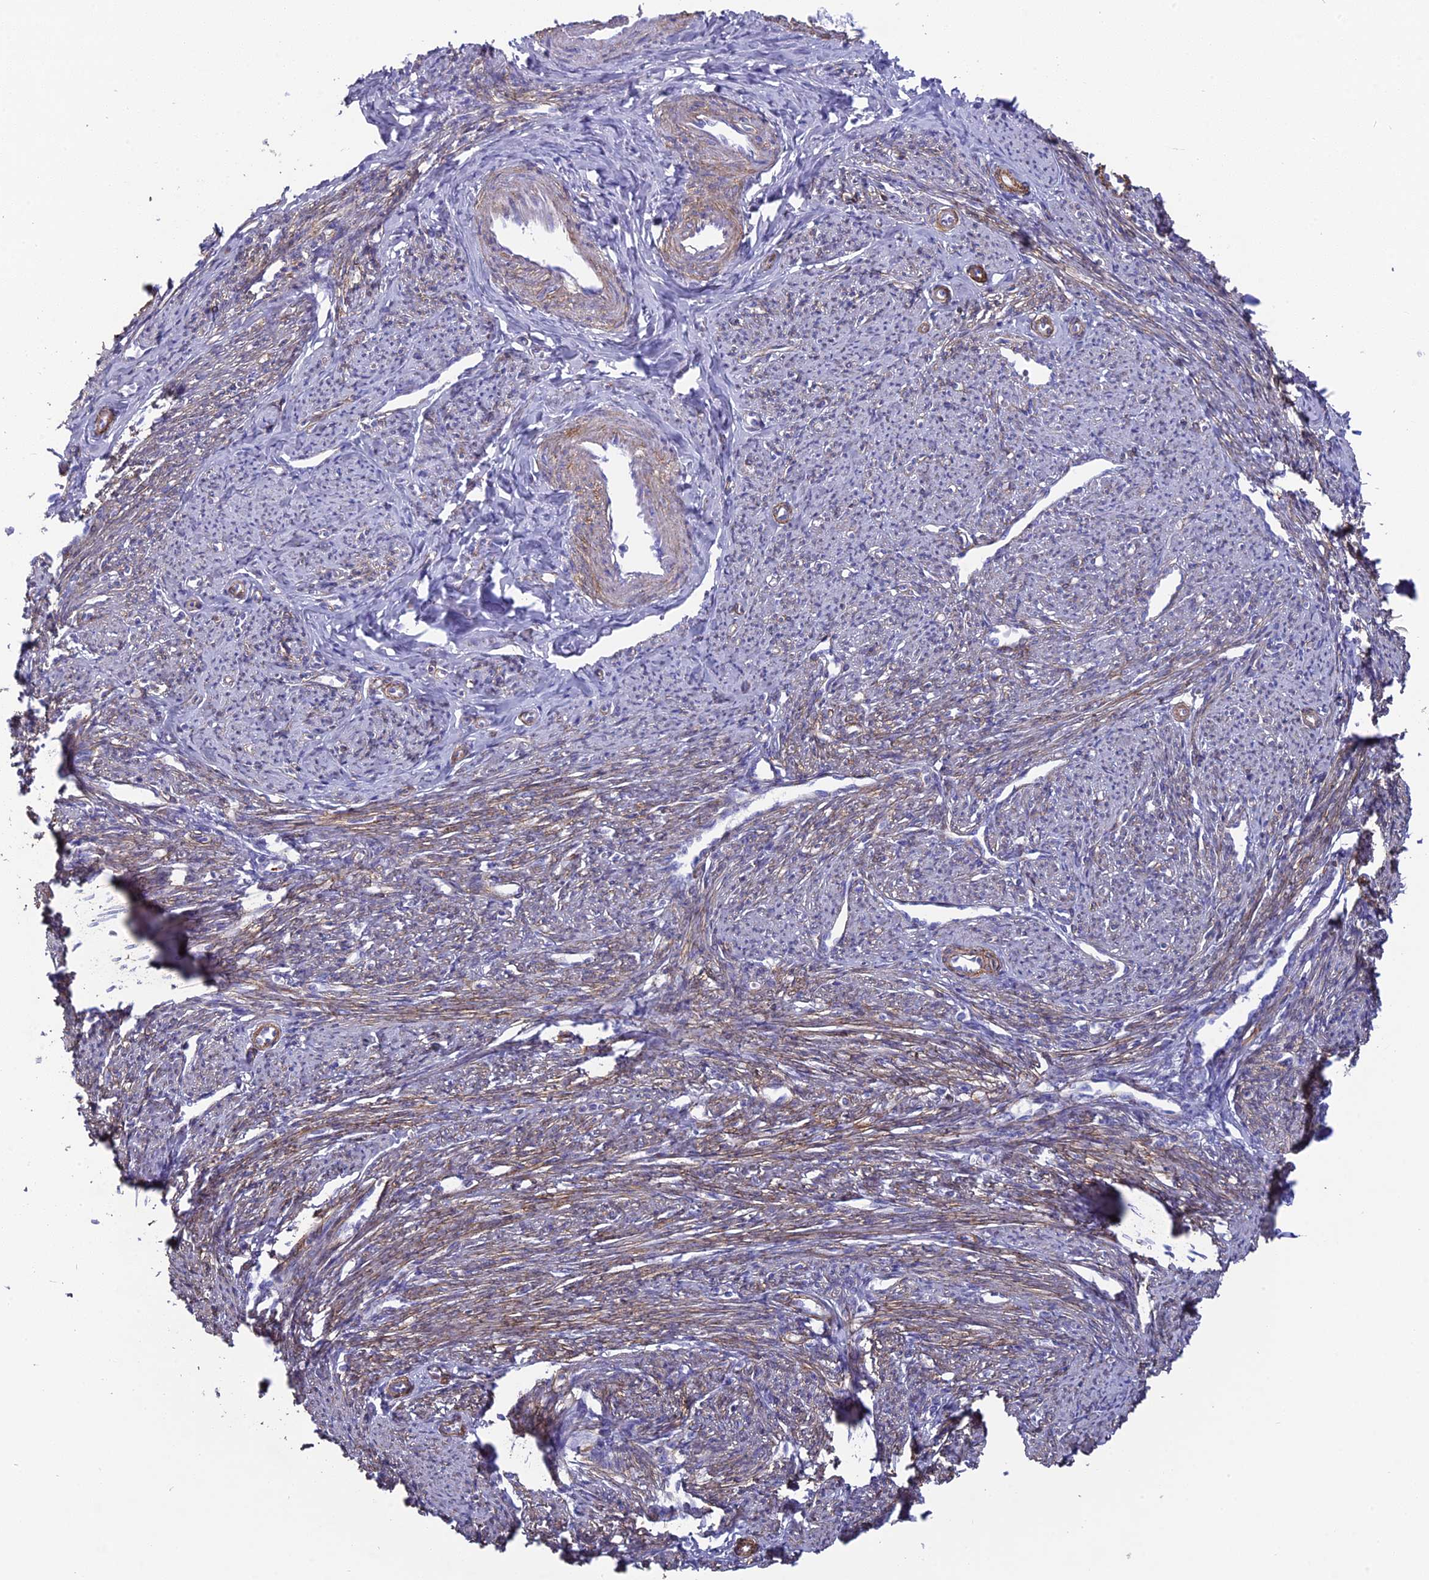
{"staining": {"intensity": "moderate", "quantity": ">75%", "location": "cytoplasmic/membranous"}, "tissue": "smooth muscle", "cell_type": "Smooth muscle cells", "image_type": "normal", "snomed": [{"axis": "morphology", "description": "Normal tissue, NOS"}, {"axis": "topography", "description": "Smooth muscle"}, {"axis": "topography", "description": "Uterus"}], "caption": "Immunohistochemistry histopathology image of normal smooth muscle: smooth muscle stained using immunohistochemistry (IHC) displays medium levels of moderate protein expression localized specifically in the cytoplasmic/membranous of smooth muscle cells, appearing as a cytoplasmic/membranous brown color.", "gene": "TNS1", "patient": {"sex": "female", "age": 59}}